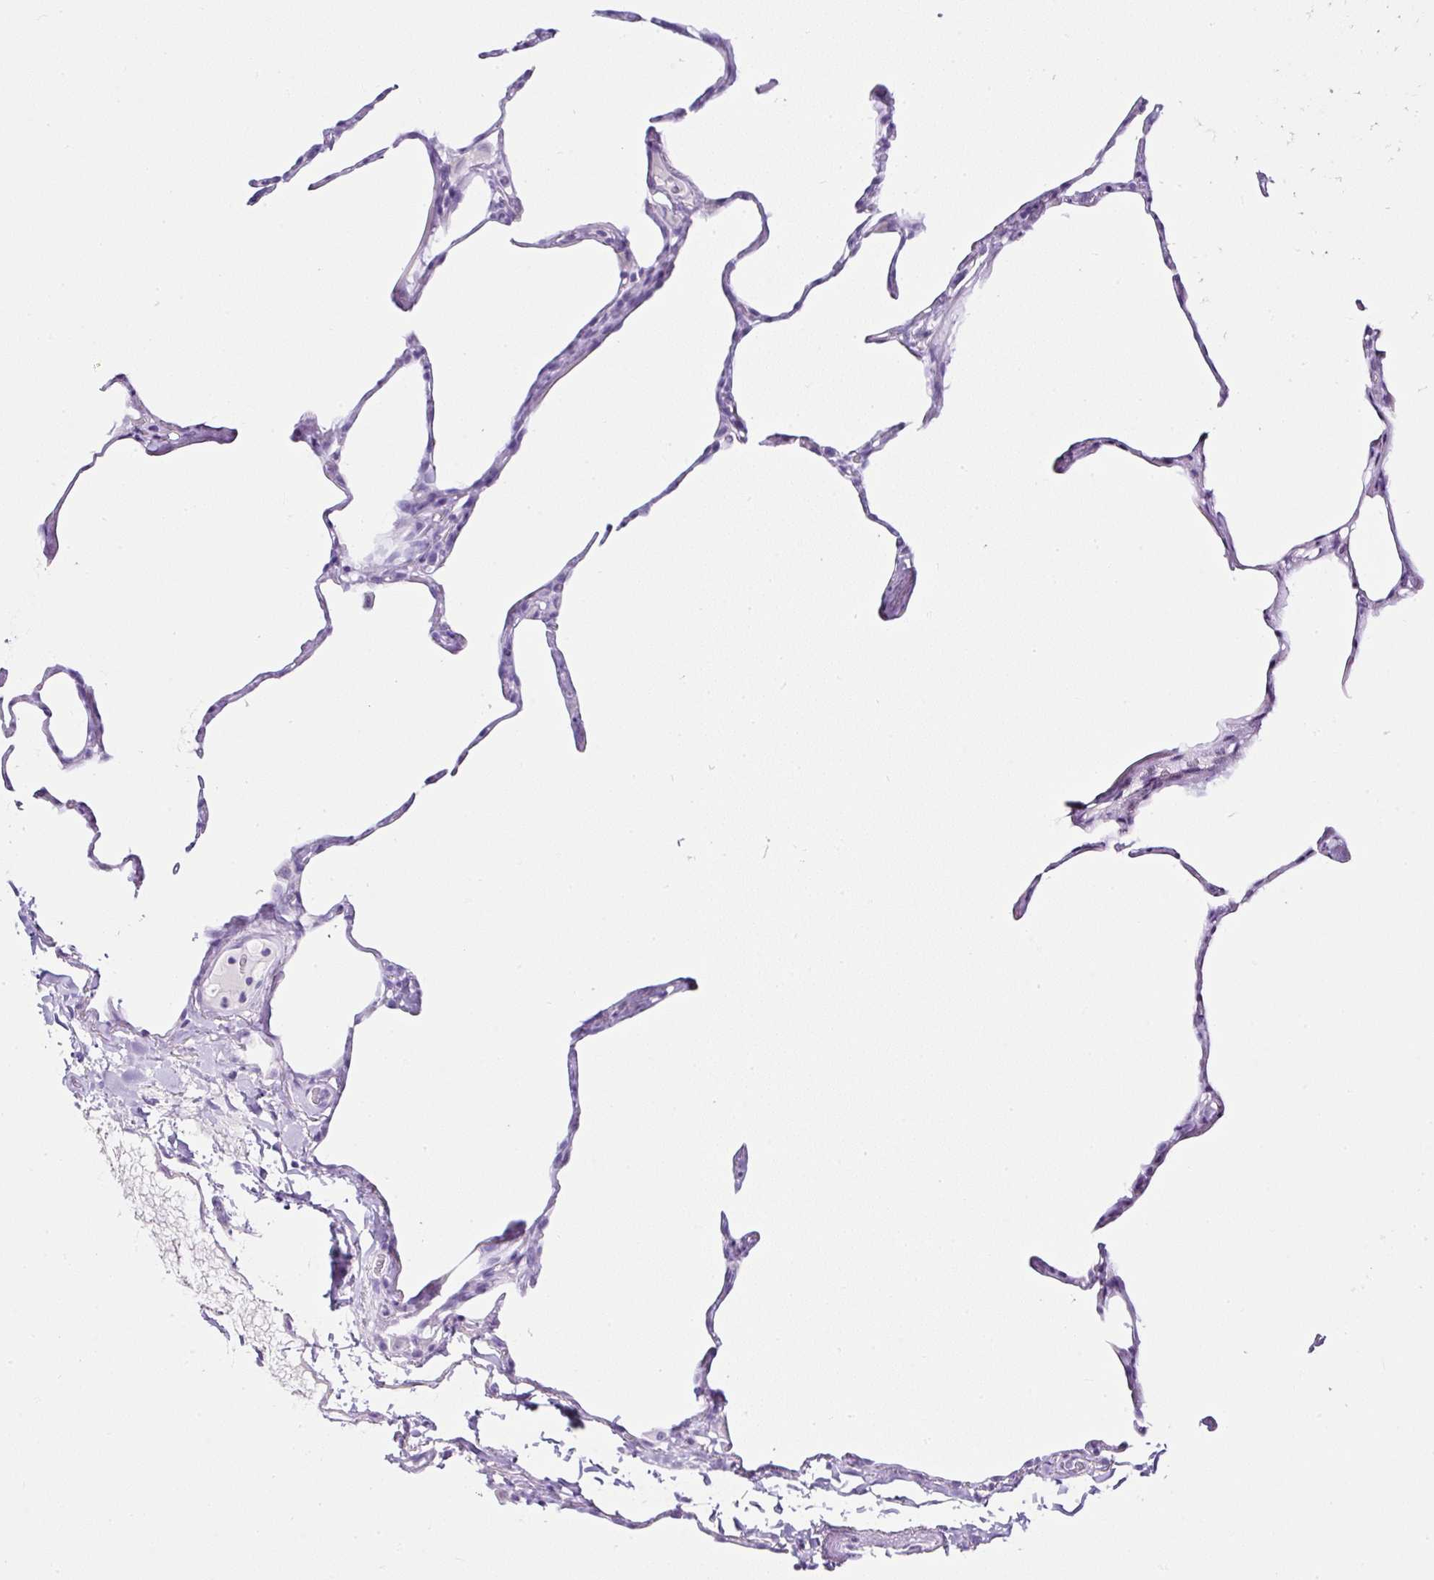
{"staining": {"intensity": "negative", "quantity": "none", "location": "none"}, "tissue": "lung", "cell_type": "Alveolar cells", "image_type": "normal", "snomed": [{"axis": "morphology", "description": "Normal tissue, NOS"}, {"axis": "topography", "description": "Lung"}], "caption": "High power microscopy photomicrograph of an IHC histopathology image of unremarkable lung, revealing no significant staining in alveolar cells. (Stains: DAB (3,3'-diaminobenzidine) immunohistochemistry with hematoxylin counter stain, Microscopy: brightfield microscopy at high magnification).", "gene": "SERPINB3", "patient": {"sex": "male", "age": 65}}